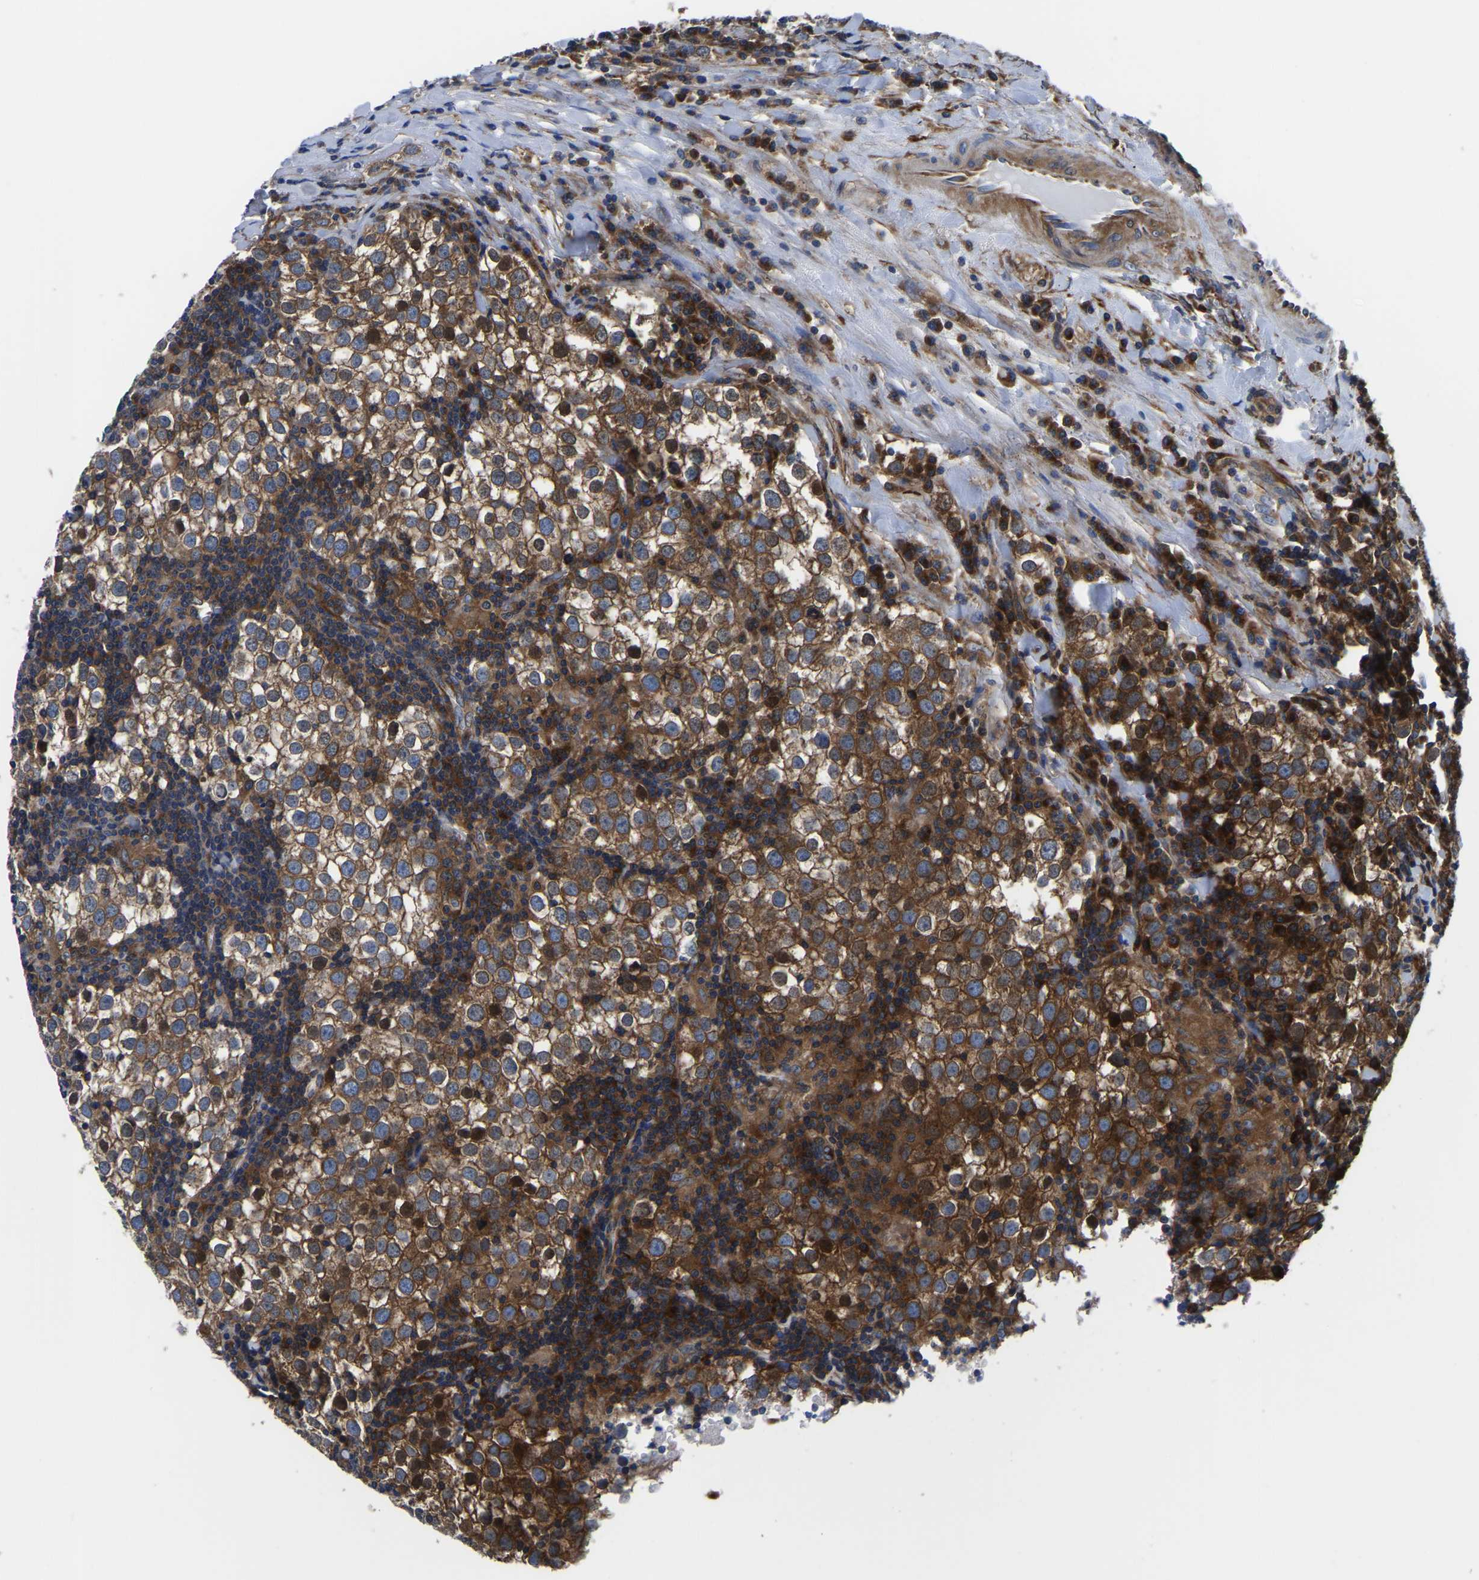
{"staining": {"intensity": "strong", "quantity": "25%-75%", "location": "cytoplasmic/membranous"}, "tissue": "testis cancer", "cell_type": "Tumor cells", "image_type": "cancer", "snomed": [{"axis": "morphology", "description": "Seminoma, NOS"}, {"axis": "morphology", "description": "Carcinoma, Embryonal, NOS"}, {"axis": "topography", "description": "Testis"}], "caption": "Immunohistochemical staining of human testis cancer (embryonal carcinoma) demonstrates high levels of strong cytoplasmic/membranous protein positivity in approximately 25%-75% of tumor cells. (brown staining indicates protein expression, while blue staining denotes nuclei).", "gene": "TFG", "patient": {"sex": "male", "age": 36}}